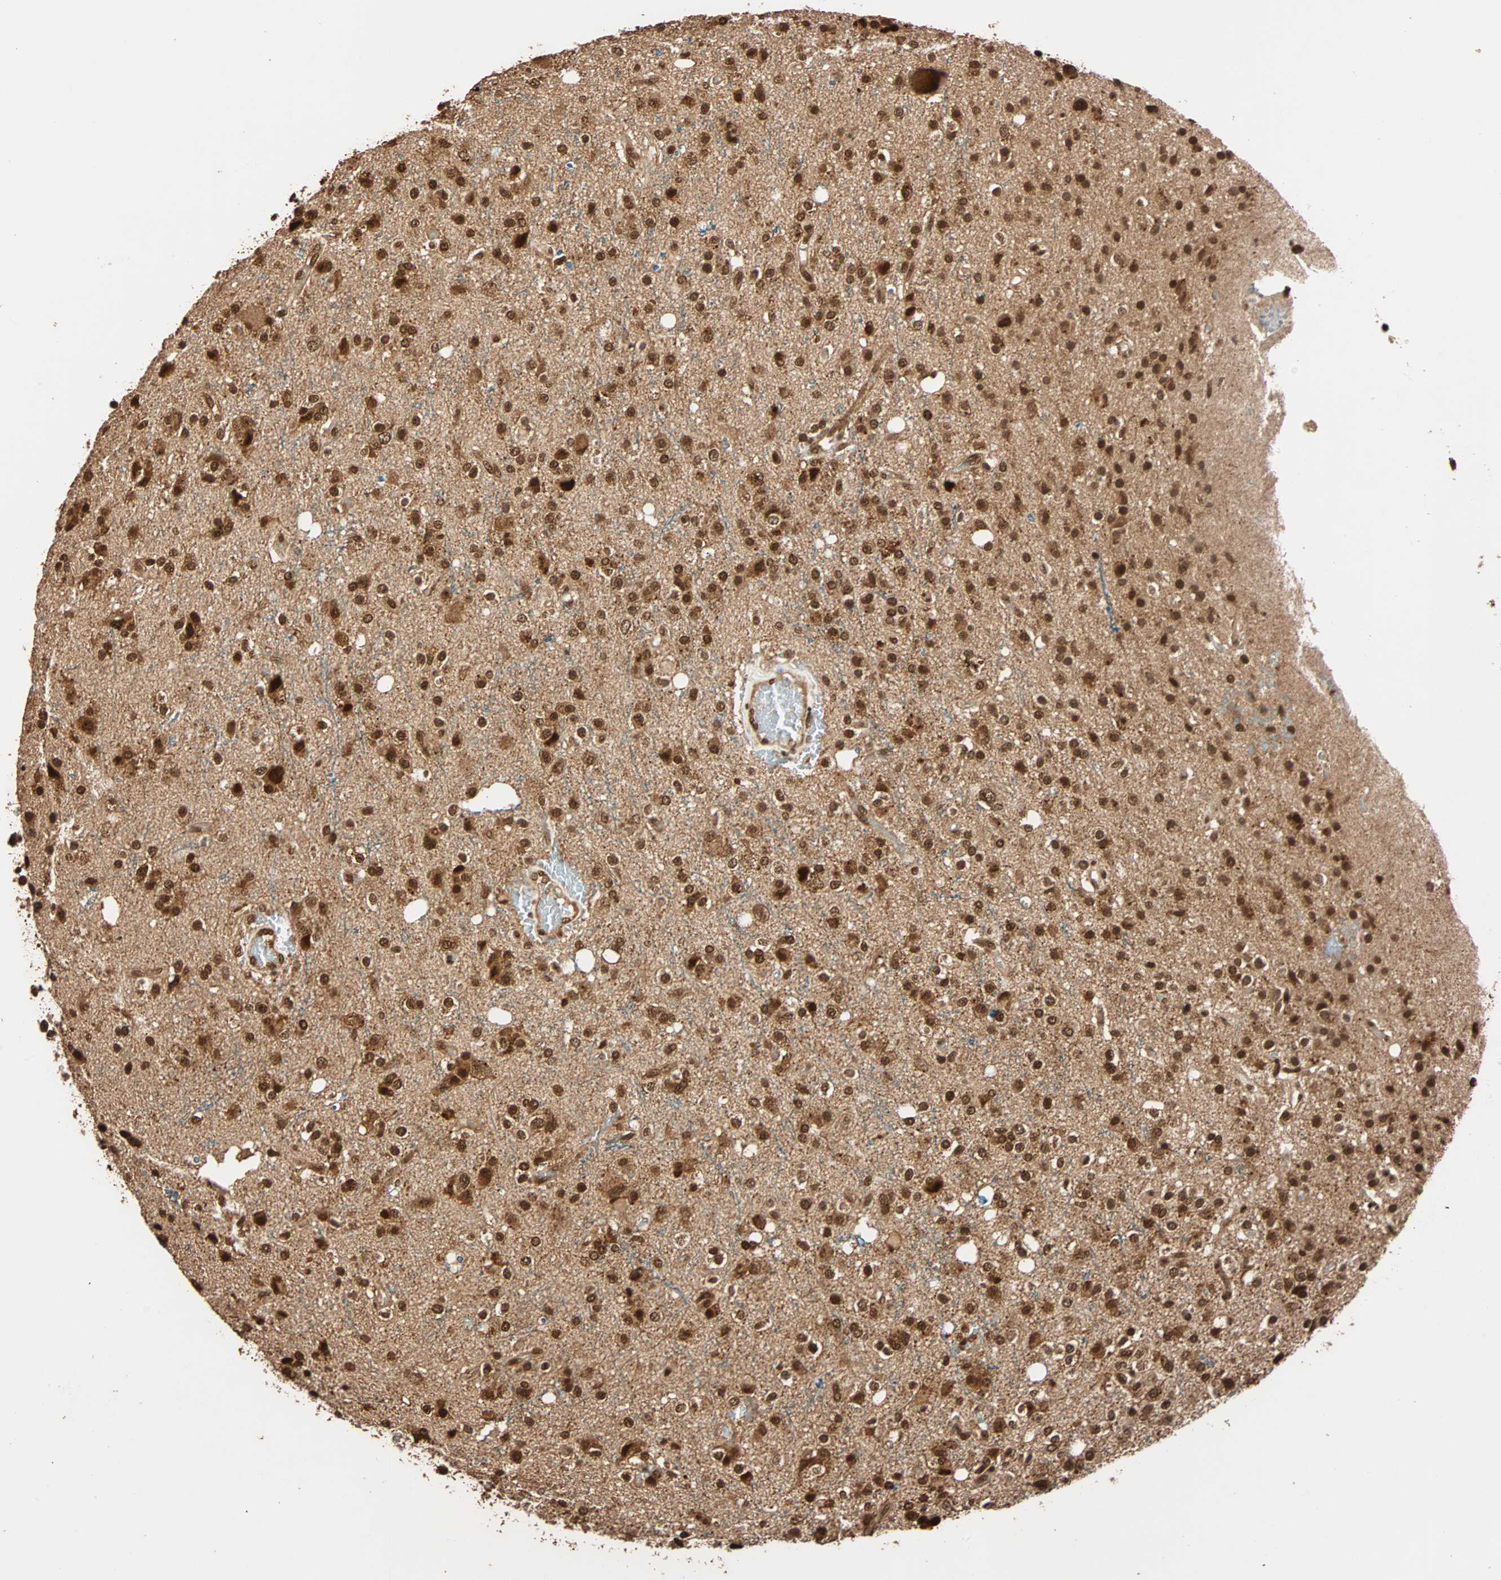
{"staining": {"intensity": "strong", "quantity": ">75%", "location": "nuclear"}, "tissue": "glioma", "cell_type": "Tumor cells", "image_type": "cancer", "snomed": [{"axis": "morphology", "description": "Glioma, malignant, High grade"}, {"axis": "topography", "description": "Brain"}], "caption": "Immunohistochemistry of malignant glioma (high-grade) exhibits high levels of strong nuclear positivity in about >75% of tumor cells. (IHC, brightfield microscopy, high magnification).", "gene": "ALKBH5", "patient": {"sex": "male", "age": 47}}